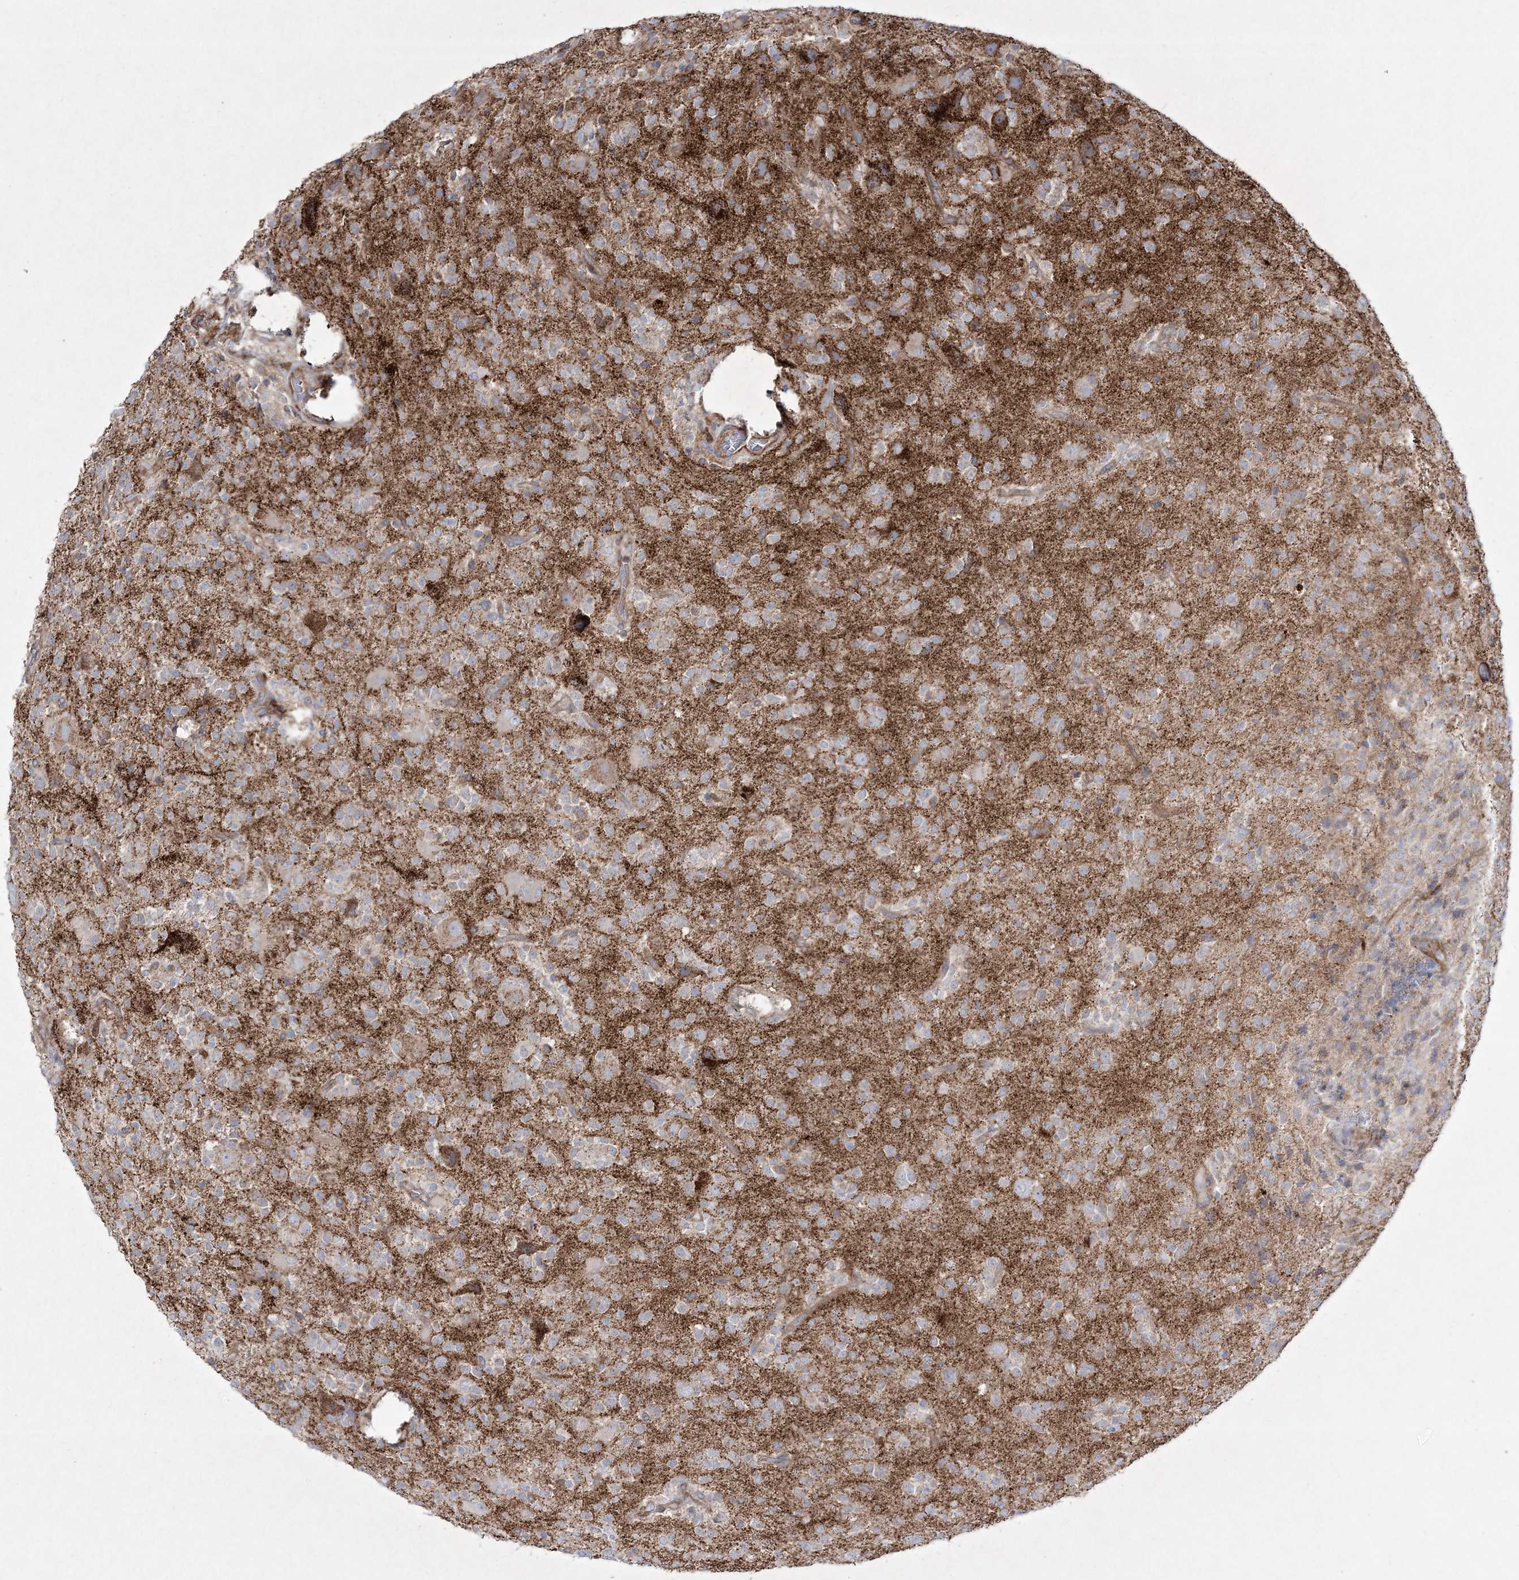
{"staining": {"intensity": "moderate", "quantity": "<25%", "location": "cytoplasmic/membranous"}, "tissue": "glioma", "cell_type": "Tumor cells", "image_type": "cancer", "snomed": [{"axis": "morphology", "description": "Glioma, malignant, High grade"}, {"axis": "topography", "description": "Brain"}], "caption": "Brown immunohistochemical staining in human glioma displays moderate cytoplasmic/membranous positivity in about <25% of tumor cells.", "gene": "RICTOR", "patient": {"sex": "male", "age": 34}}